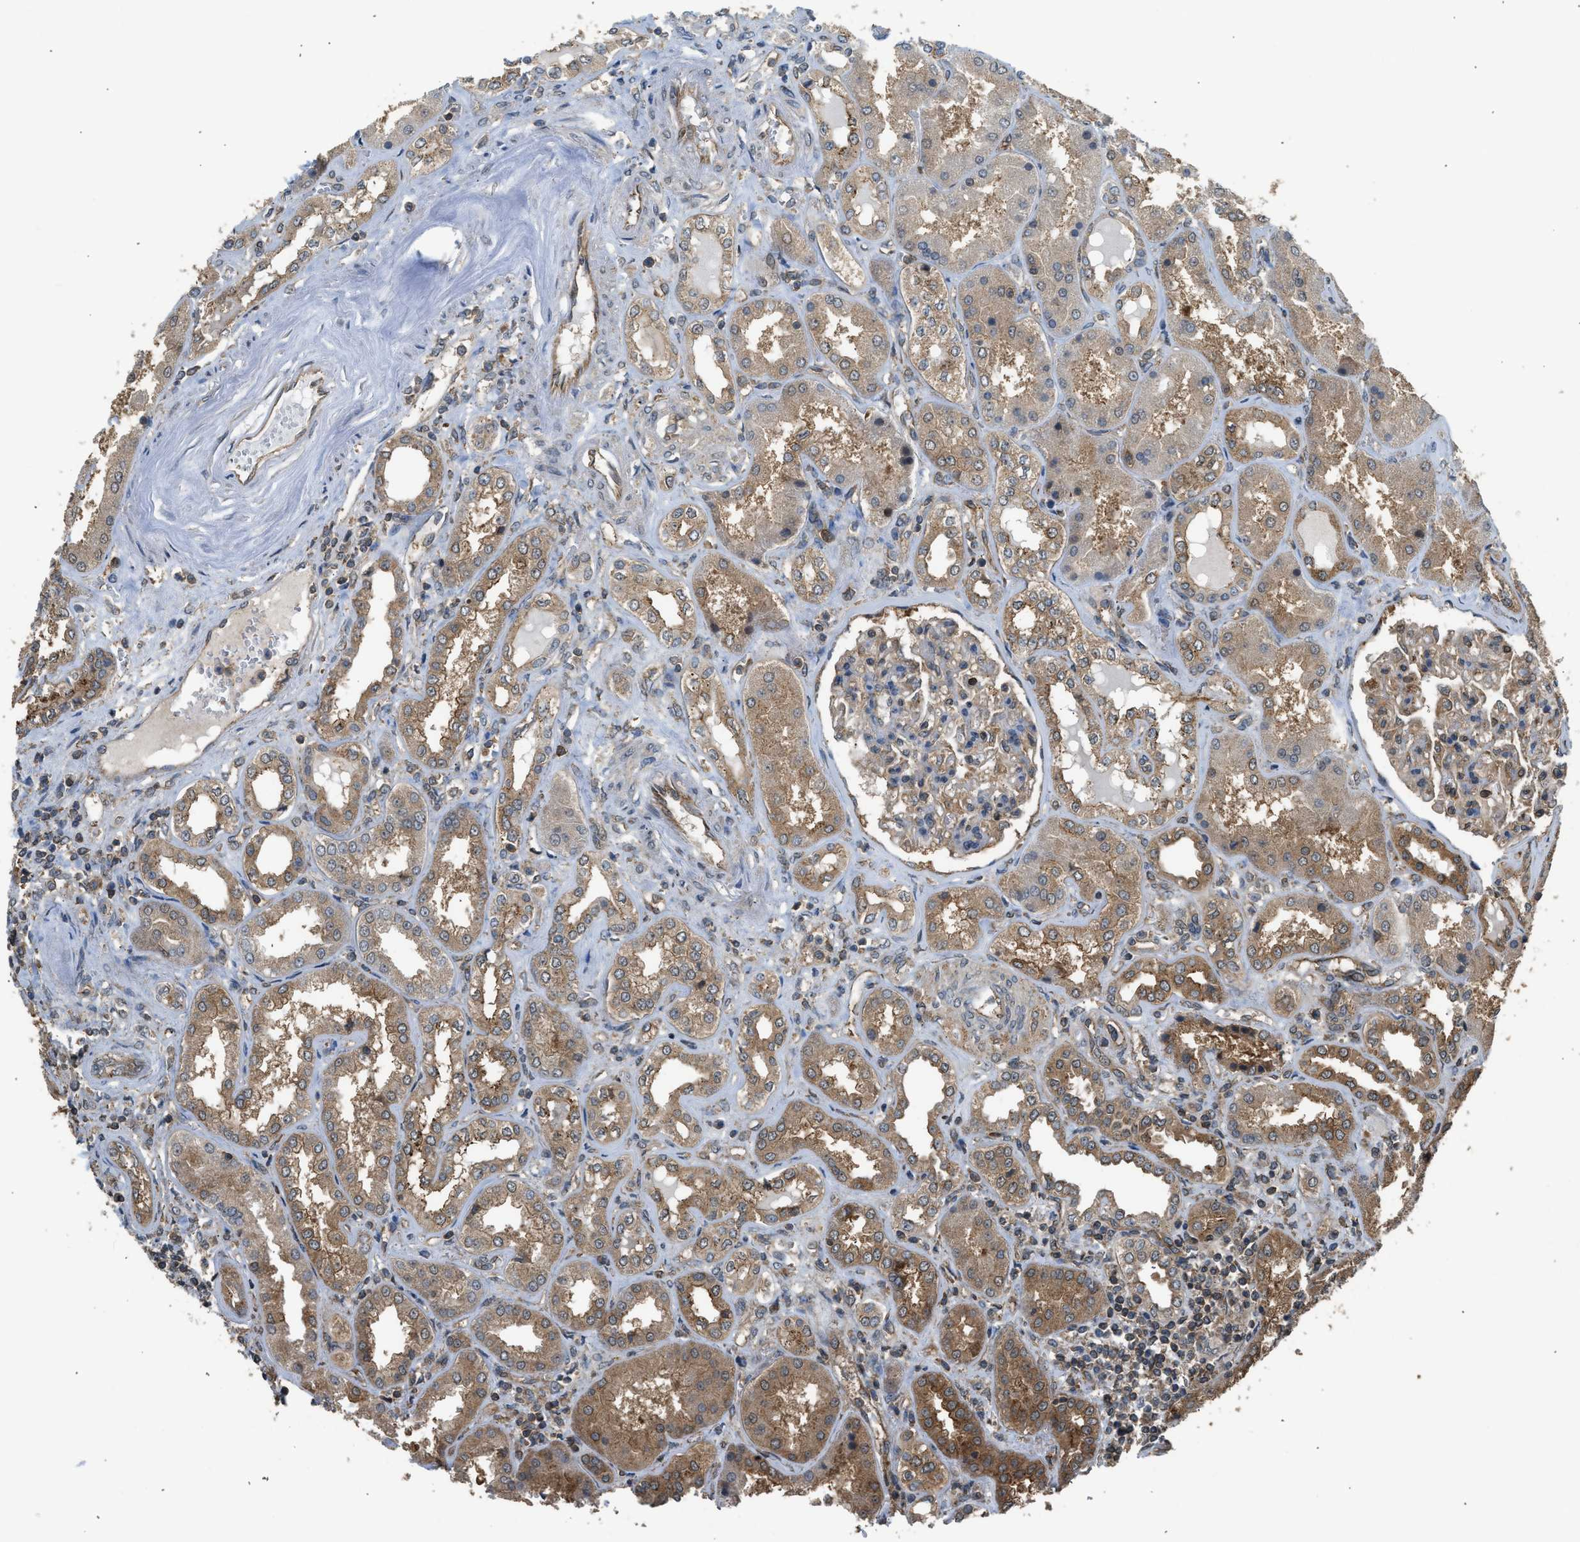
{"staining": {"intensity": "moderate", "quantity": ">75%", "location": "cytoplasmic/membranous"}, "tissue": "kidney", "cell_type": "Cells in glomeruli", "image_type": "normal", "snomed": [{"axis": "morphology", "description": "Normal tissue, NOS"}, {"axis": "topography", "description": "Kidney"}], "caption": "Moderate cytoplasmic/membranous protein staining is identified in approximately >75% of cells in glomeruli in kidney. Immunohistochemistry stains the protein of interest in brown and the nuclei are stained blue.", "gene": "HIP1R", "patient": {"sex": "female", "age": 56}}